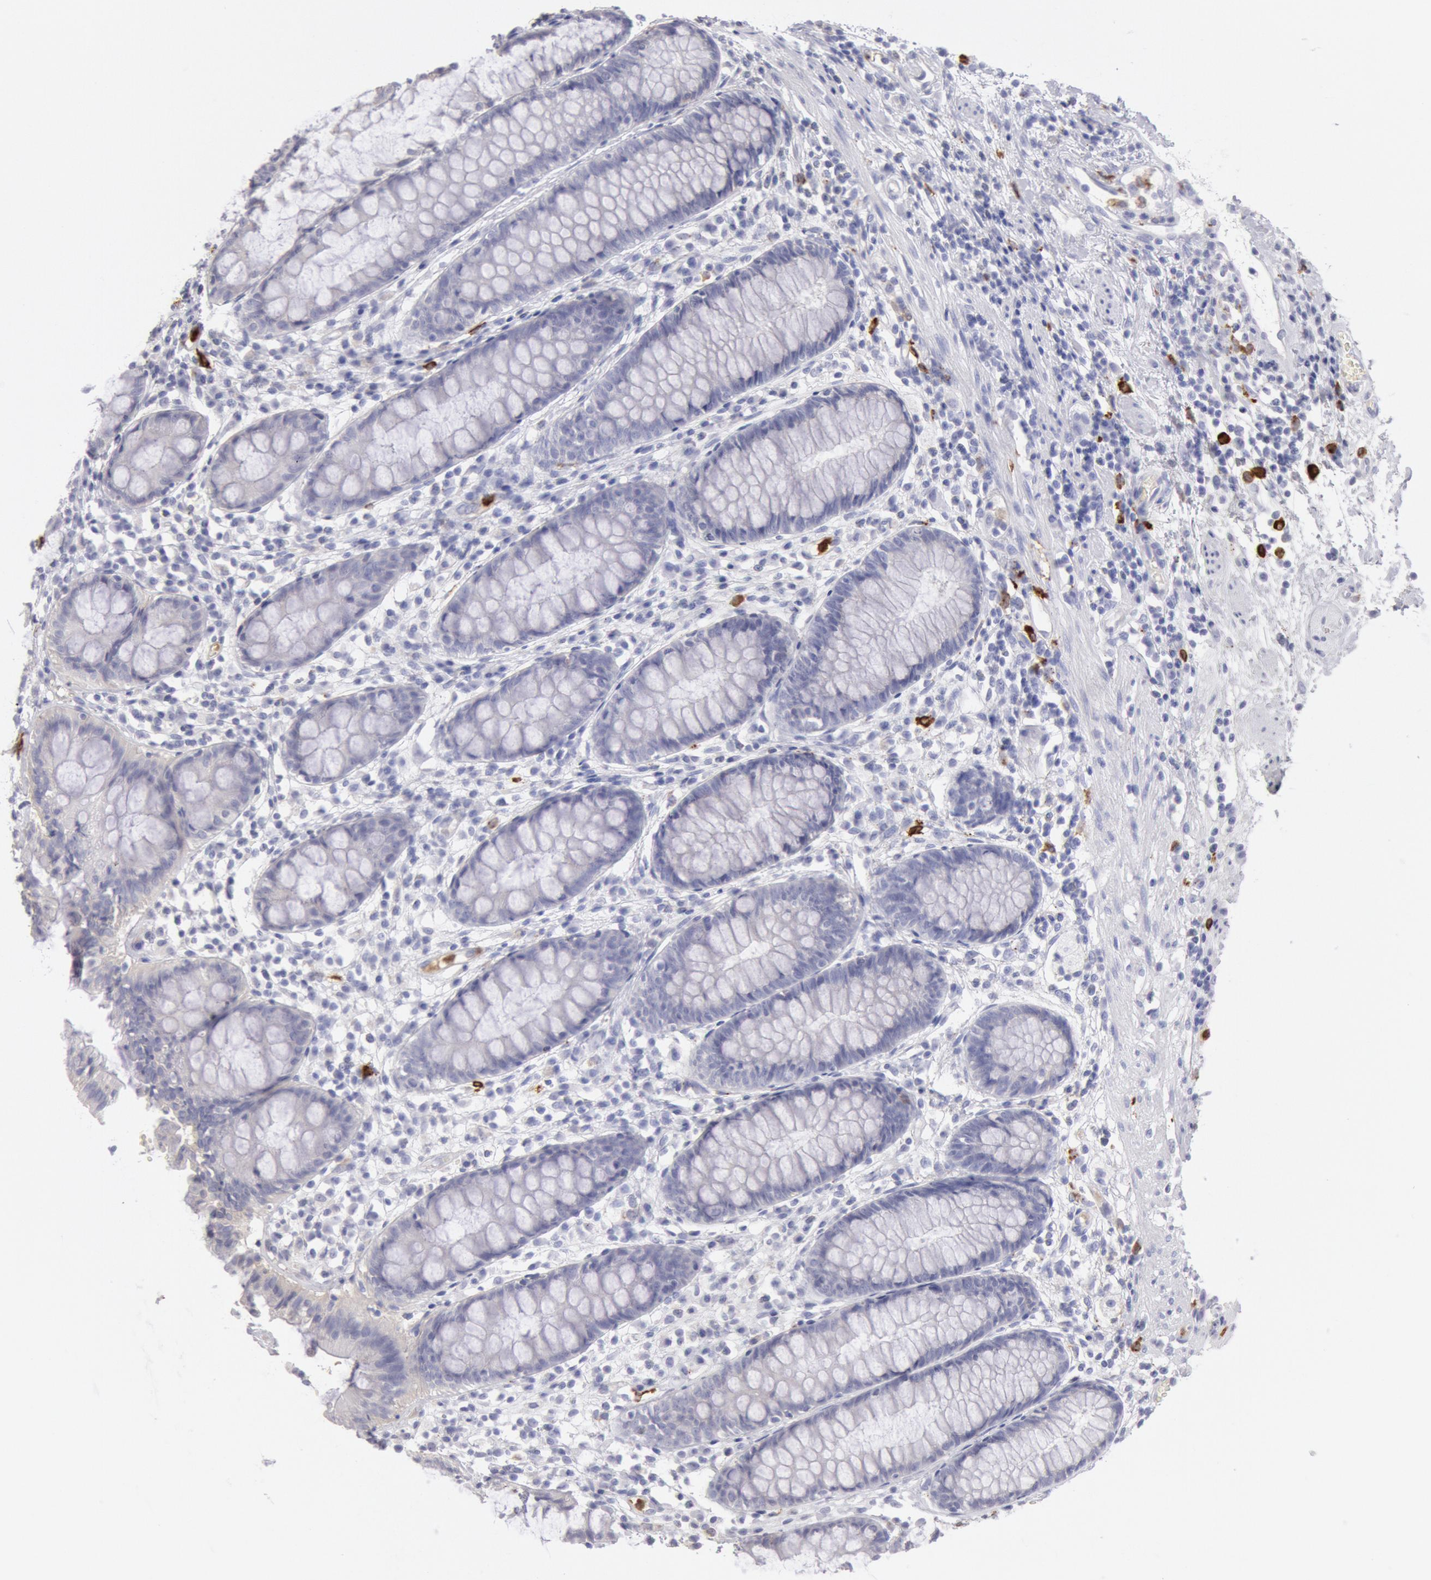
{"staining": {"intensity": "negative", "quantity": "none", "location": "none"}, "tissue": "rectum", "cell_type": "Glandular cells", "image_type": "normal", "snomed": [{"axis": "morphology", "description": "Normal tissue, NOS"}, {"axis": "topography", "description": "Rectum"}], "caption": "Glandular cells are negative for brown protein staining in normal rectum. The staining is performed using DAB brown chromogen with nuclei counter-stained in using hematoxylin.", "gene": "FCN1", "patient": {"sex": "female", "age": 66}}